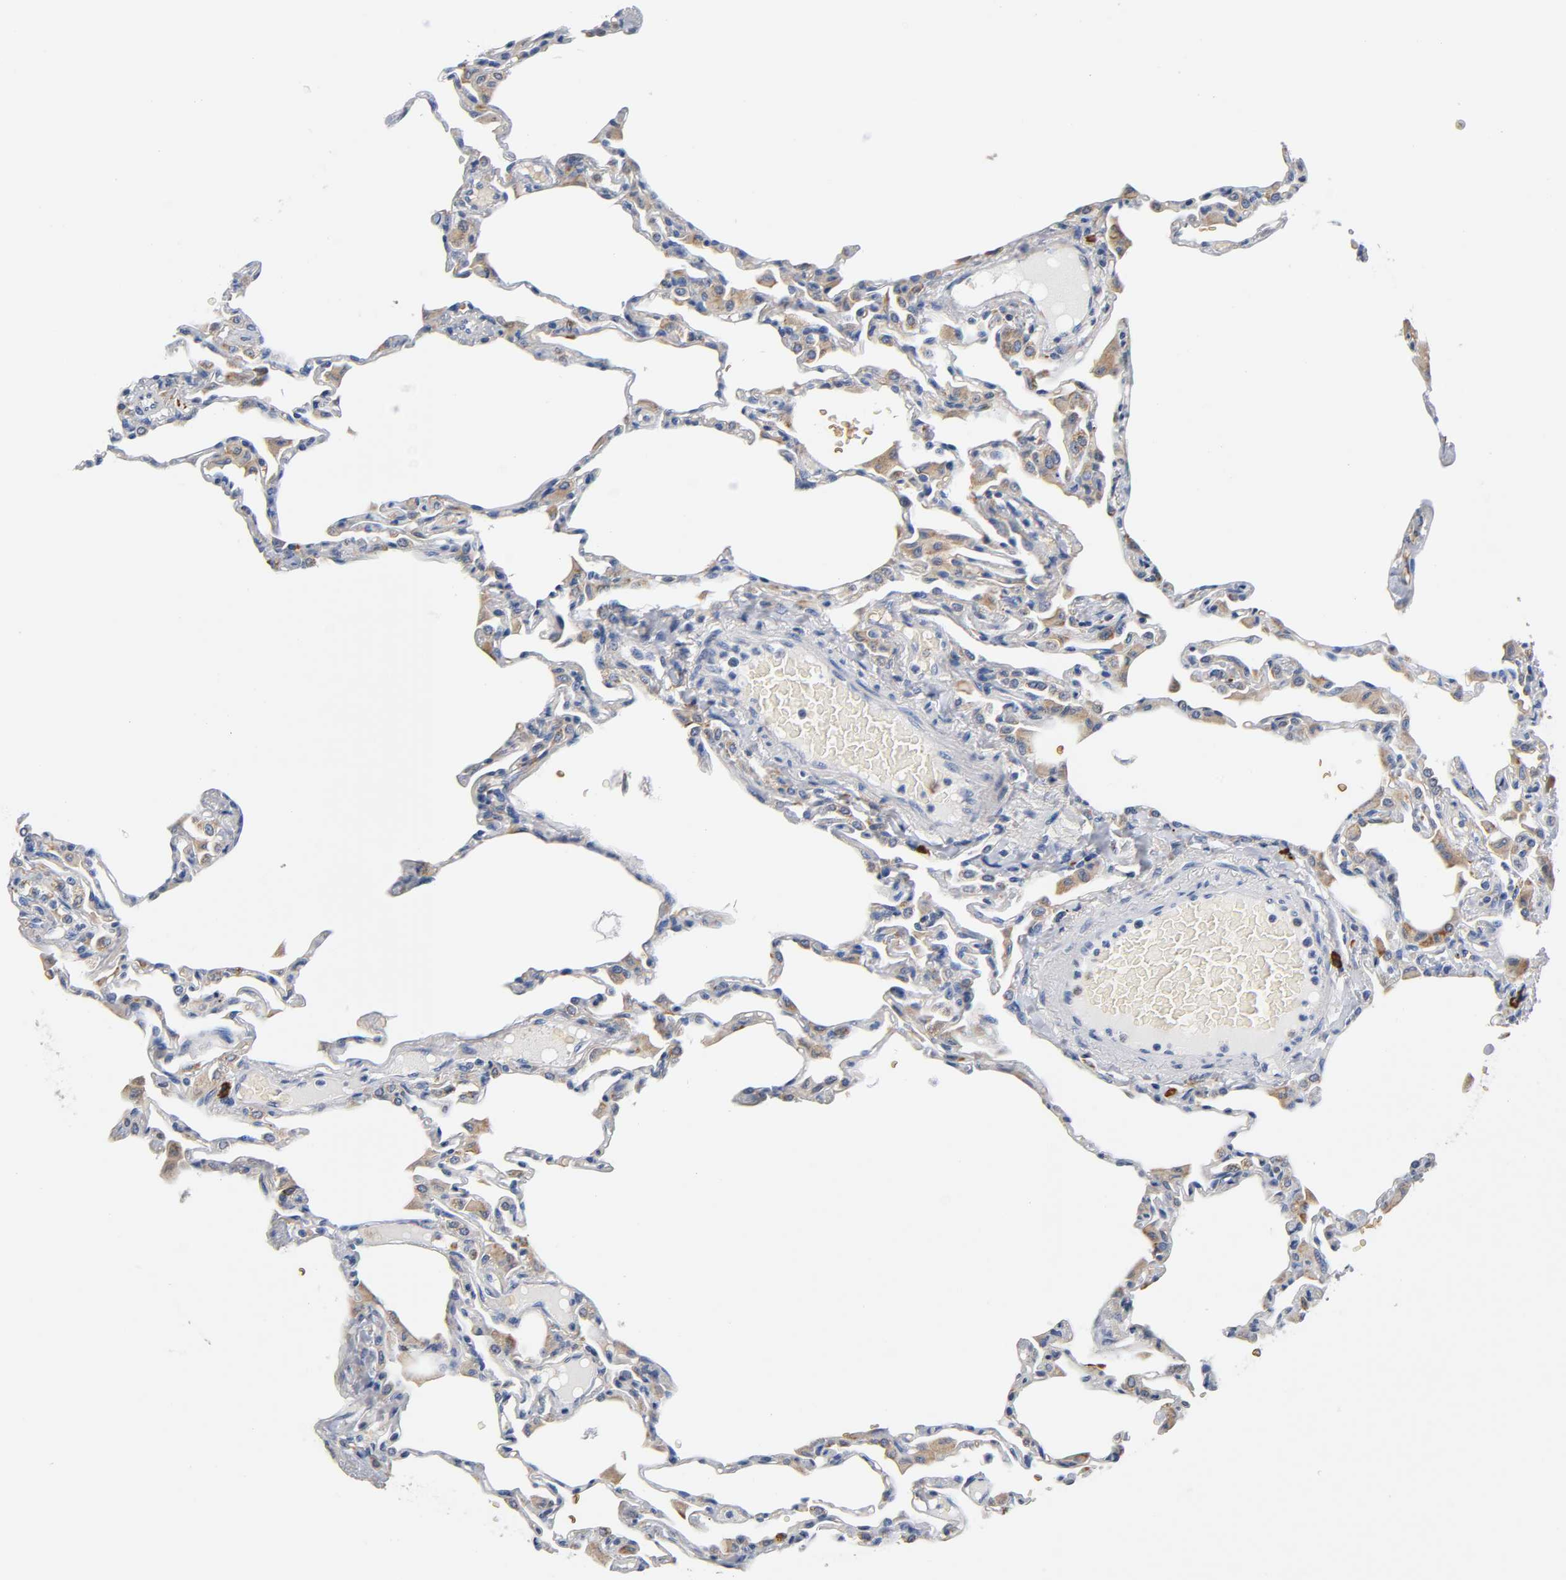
{"staining": {"intensity": "weak", "quantity": "25%-75%", "location": "cytoplasmic/membranous"}, "tissue": "lung", "cell_type": "Alveolar cells", "image_type": "normal", "snomed": [{"axis": "morphology", "description": "Normal tissue, NOS"}, {"axis": "topography", "description": "Lung"}], "caption": "A micrograph showing weak cytoplasmic/membranous positivity in approximately 25%-75% of alveolar cells in unremarkable lung, as visualized by brown immunohistochemical staining.", "gene": "UCKL1", "patient": {"sex": "female", "age": 49}}